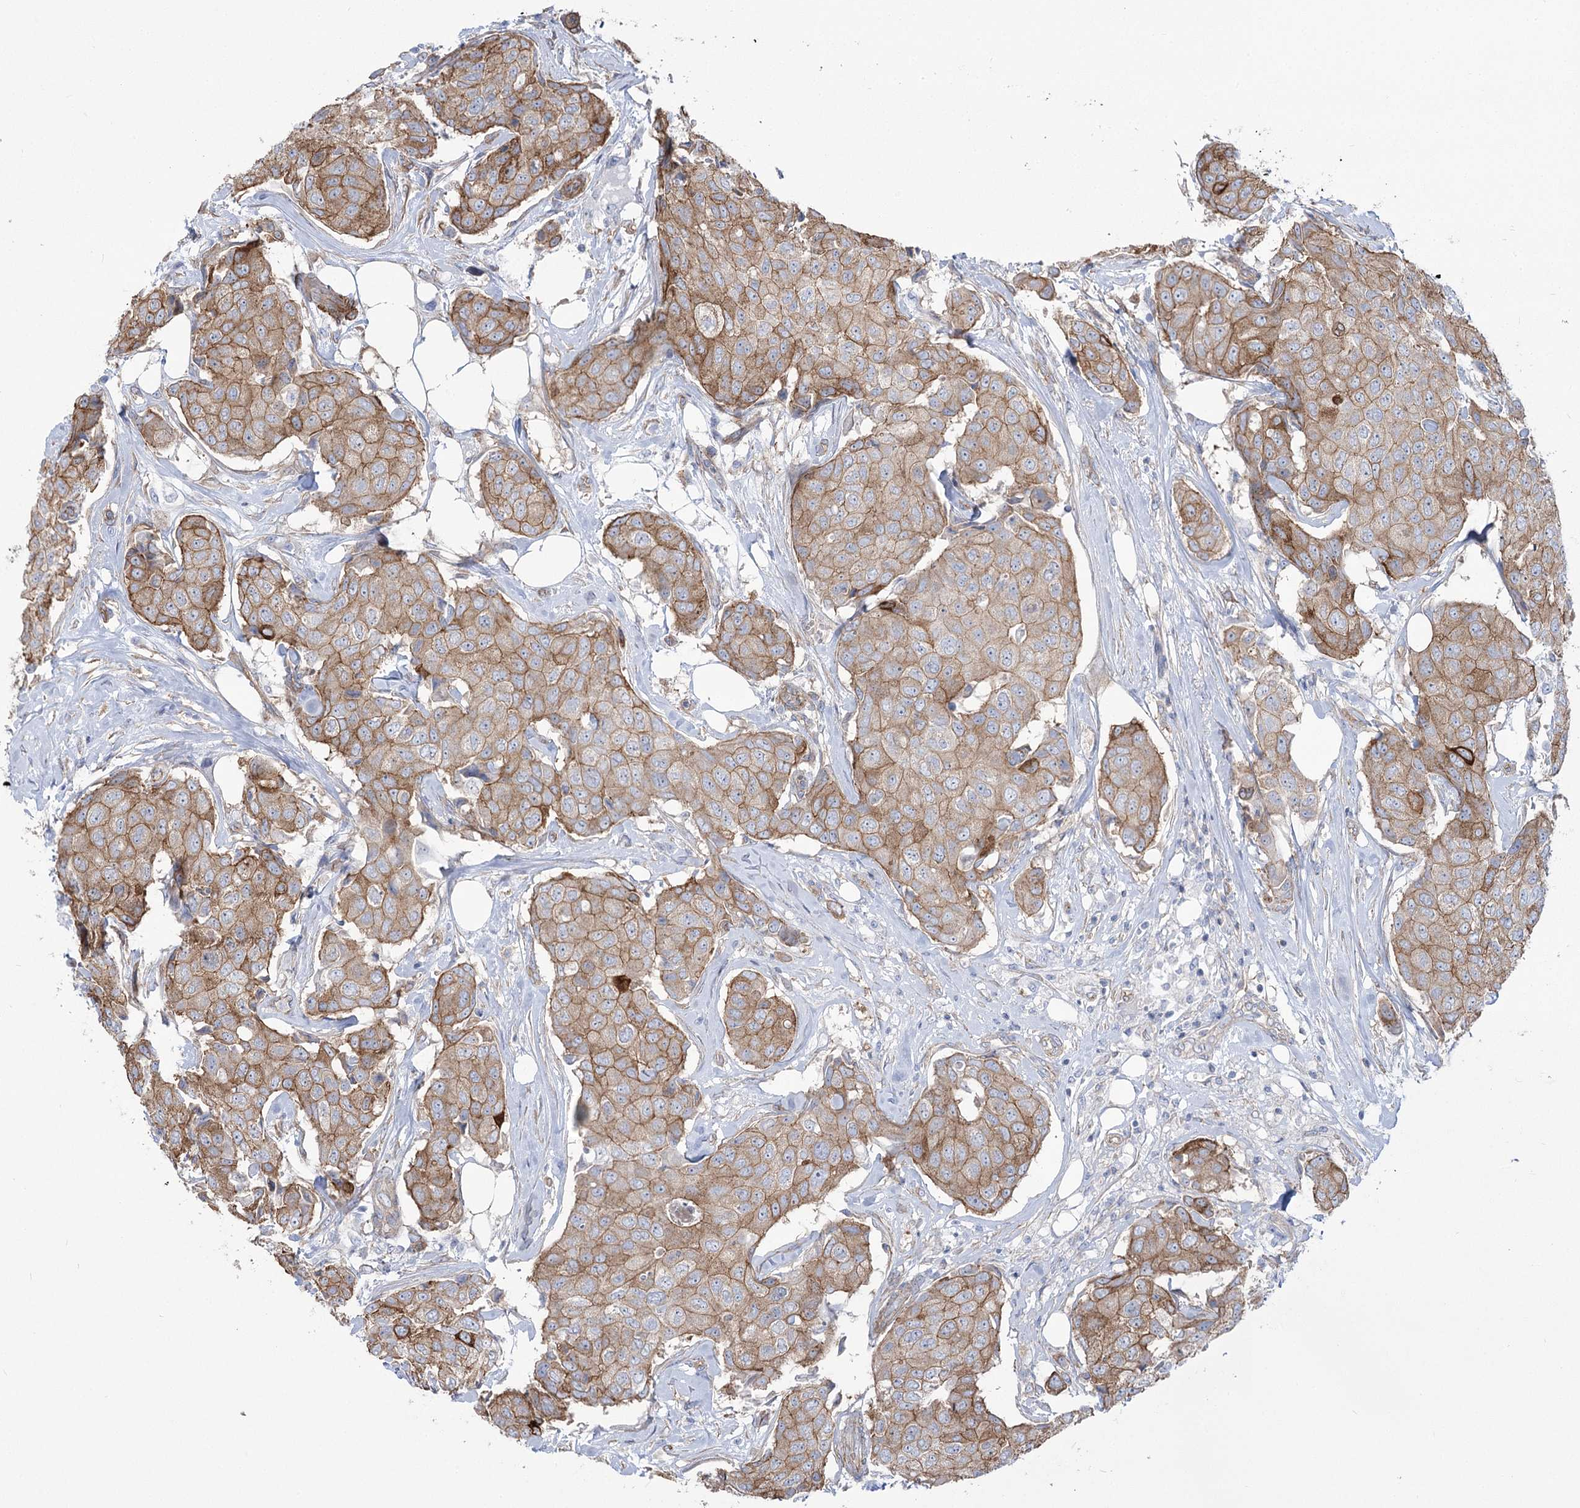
{"staining": {"intensity": "moderate", "quantity": ">75%", "location": "cytoplasmic/membranous"}, "tissue": "breast cancer", "cell_type": "Tumor cells", "image_type": "cancer", "snomed": [{"axis": "morphology", "description": "Duct carcinoma"}, {"axis": "topography", "description": "Breast"}], "caption": "Human breast intraductal carcinoma stained with a brown dye demonstrates moderate cytoplasmic/membranous positive positivity in about >75% of tumor cells.", "gene": "PLEKHA5", "patient": {"sex": "female", "age": 80}}